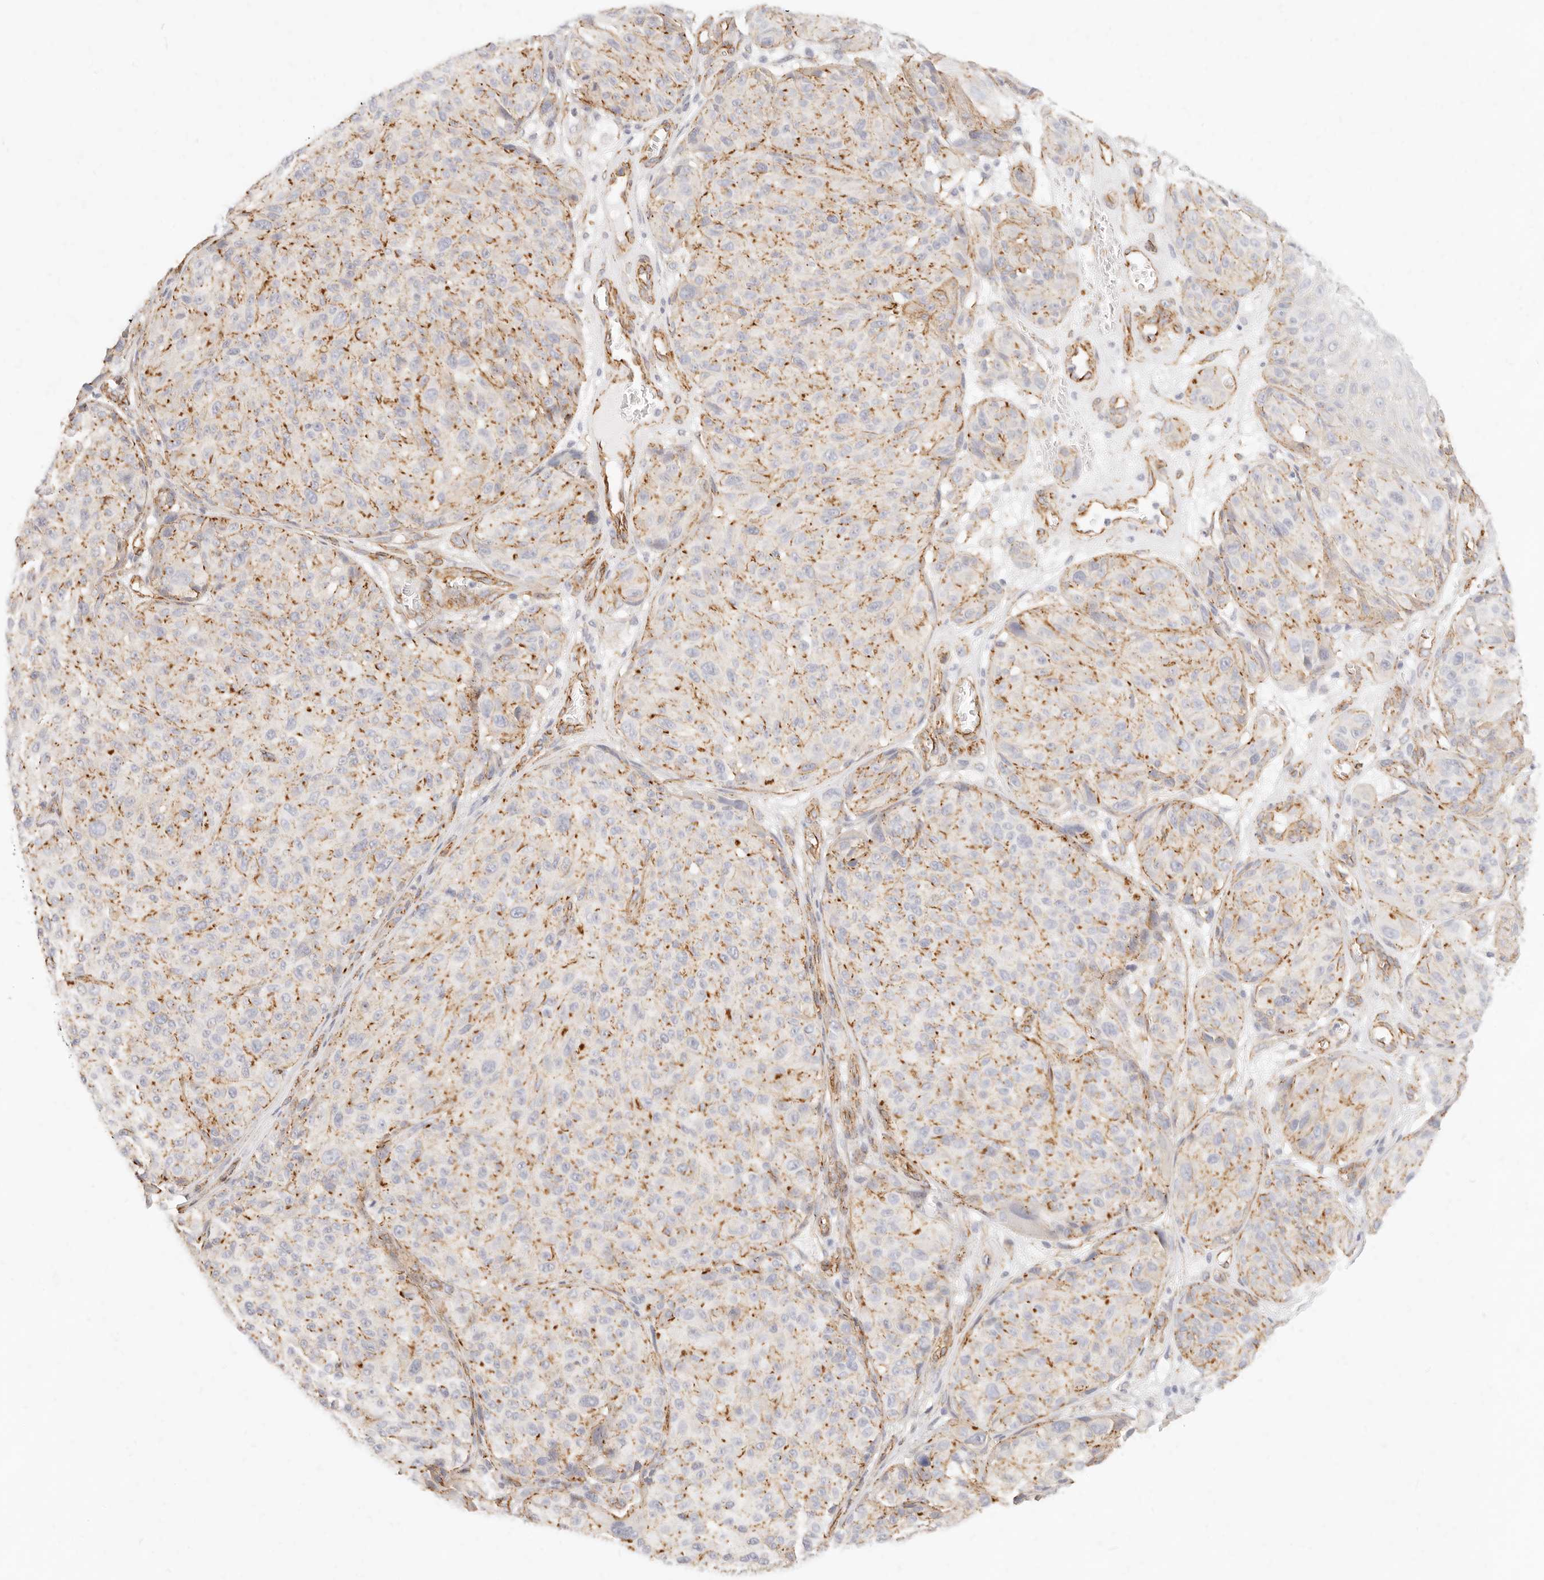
{"staining": {"intensity": "moderate", "quantity": ">75%", "location": "cytoplasmic/membranous"}, "tissue": "melanoma", "cell_type": "Tumor cells", "image_type": "cancer", "snomed": [{"axis": "morphology", "description": "Malignant melanoma, NOS"}, {"axis": "topography", "description": "Skin"}], "caption": "Protein staining by immunohistochemistry displays moderate cytoplasmic/membranous expression in about >75% of tumor cells in melanoma. The protein of interest is stained brown, and the nuclei are stained in blue (DAB IHC with brightfield microscopy, high magnification).", "gene": "NUS1", "patient": {"sex": "male", "age": 83}}